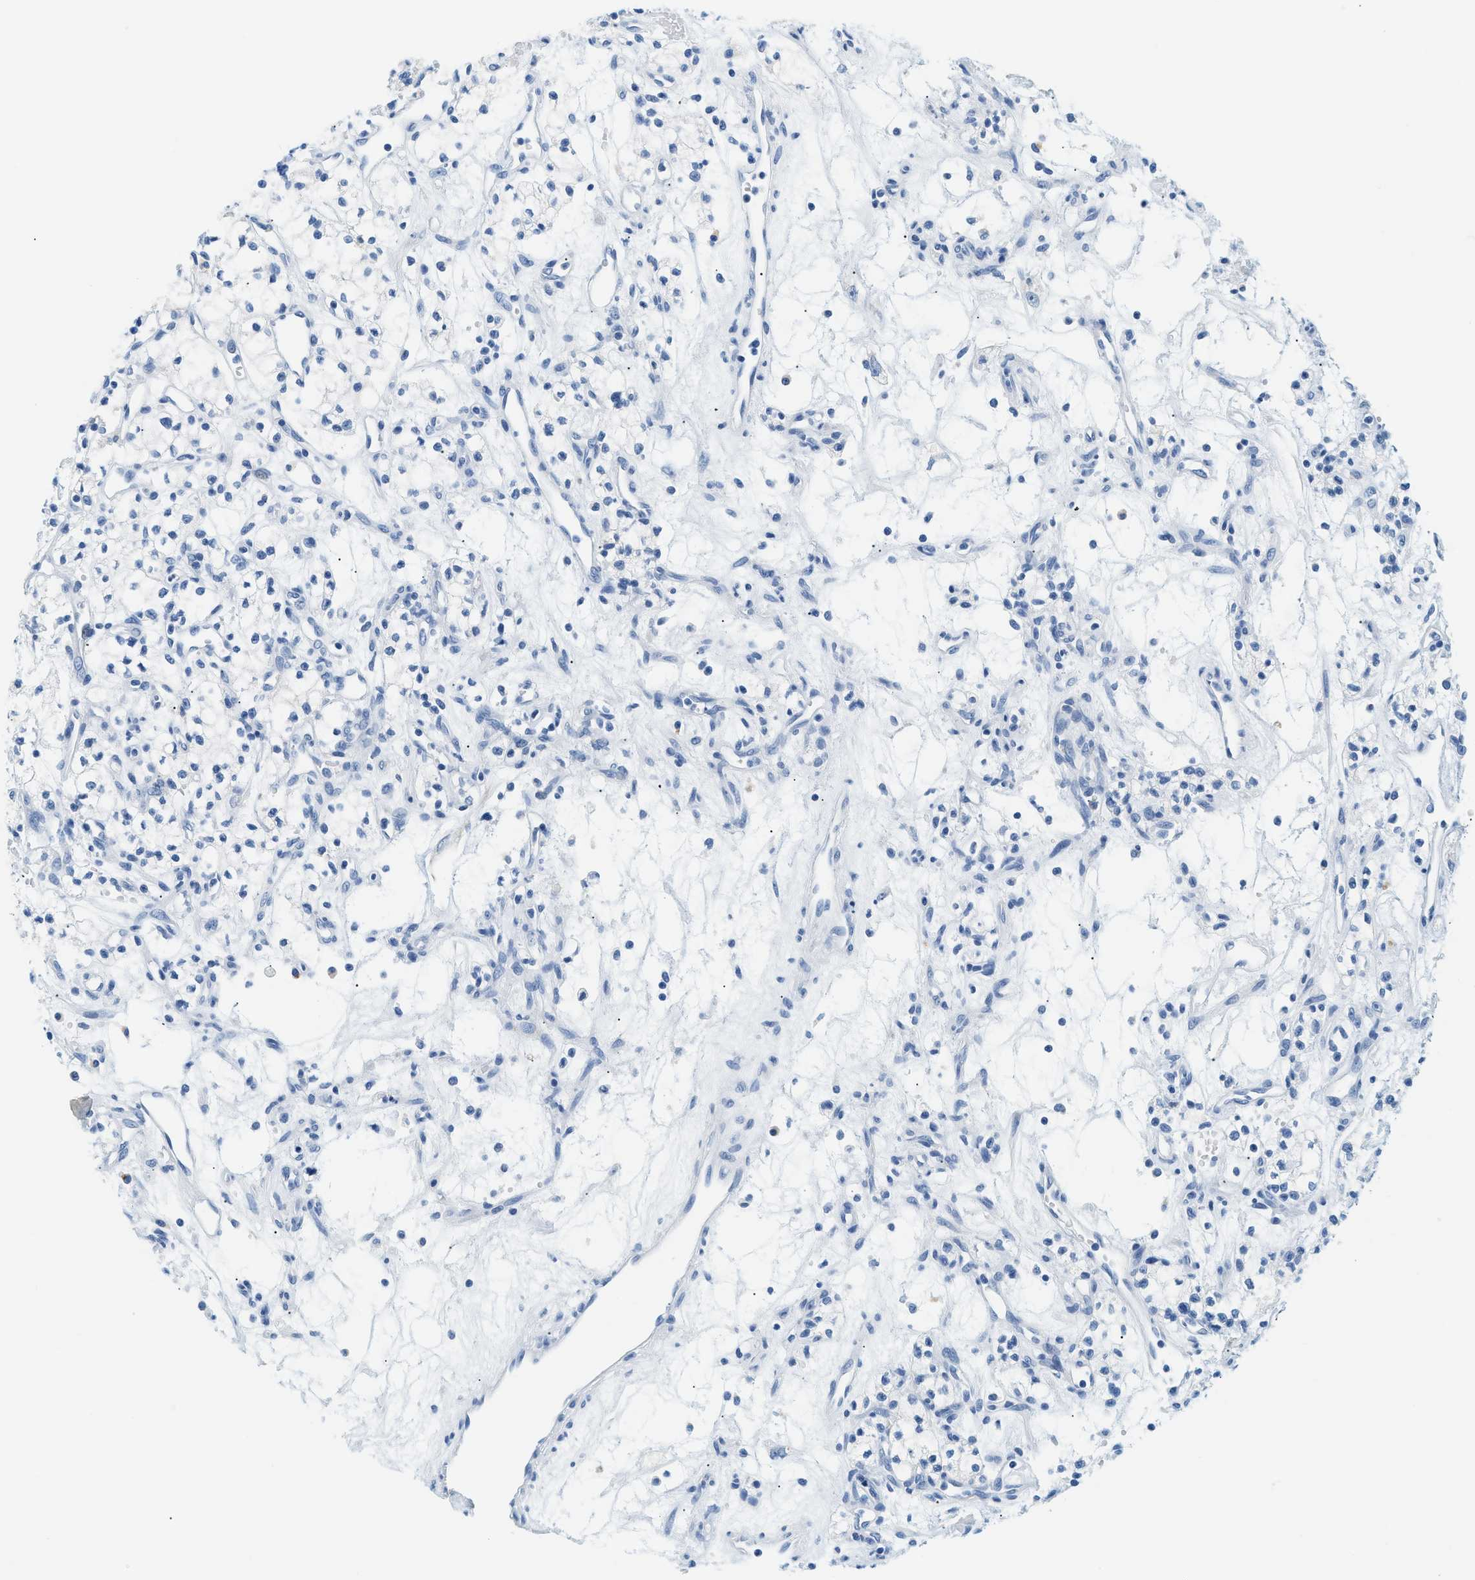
{"staining": {"intensity": "negative", "quantity": "none", "location": "none"}, "tissue": "renal cancer", "cell_type": "Tumor cells", "image_type": "cancer", "snomed": [{"axis": "morphology", "description": "Adenocarcinoma, NOS"}, {"axis": "topography", "description": "Kidney"}], "caption": "DAB (3,3'-diaminobenzidine) immunohistochemical staining of human renal cancer reveals no significant positivity in tumor cells.", "gene": "STXBP2", "patient": {"sex": "male", "age": 59}}